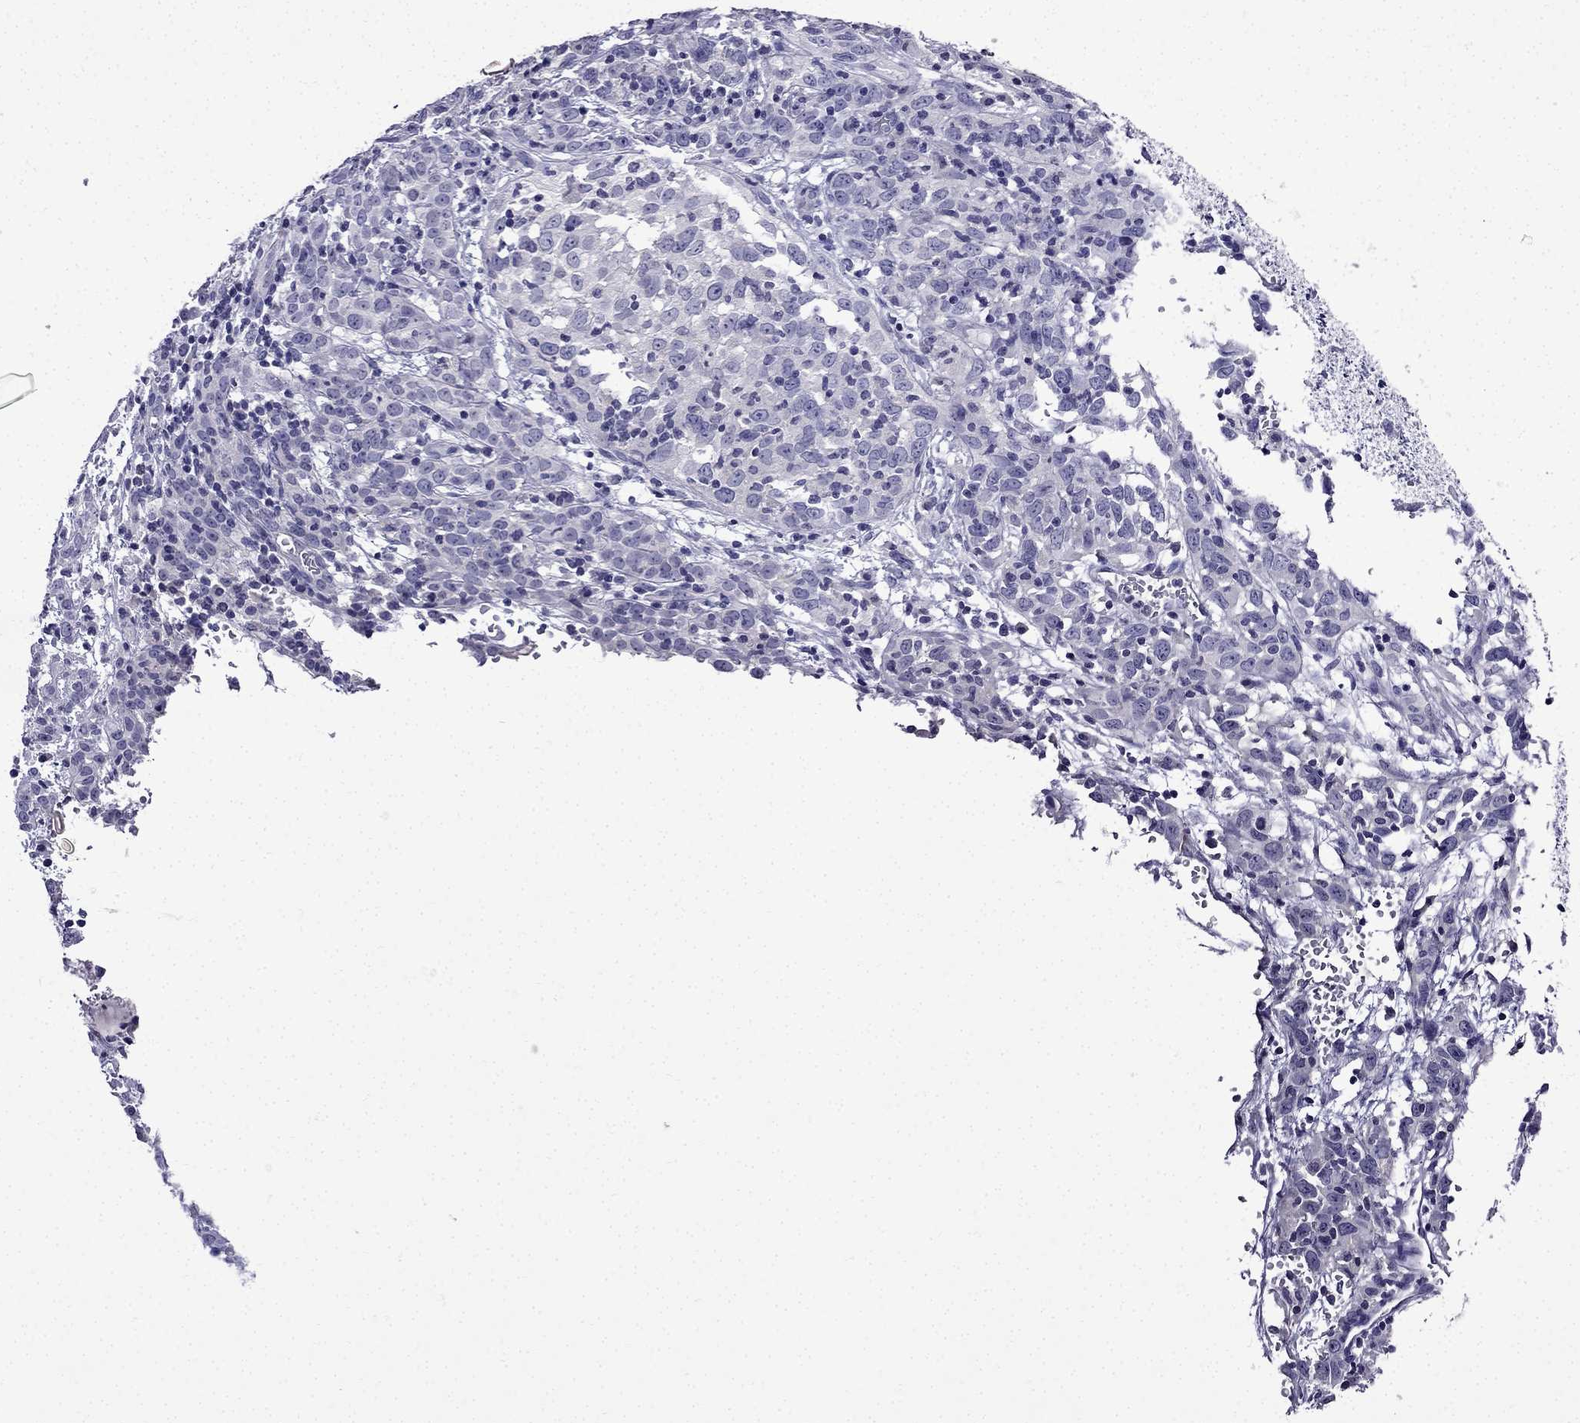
{"staining": {"intensity": "negative", "quantity": "none", "location": "none"}, "tissue": "cervical cancer", "cell_type": "Tumor cells", "image_type": "cancer", "snomed": [{"axis": "morphology", "description": "Adenocarcinoma, NOS"}, {"axis": "topography", "description": "Cervix"}], "caption": "This is an IHC histopathology image of human cervical adenocarcinoma. There is no staining in tumor cells.", "gene": "DNAH17", "patient": {"sex": "female", "age": 40}}